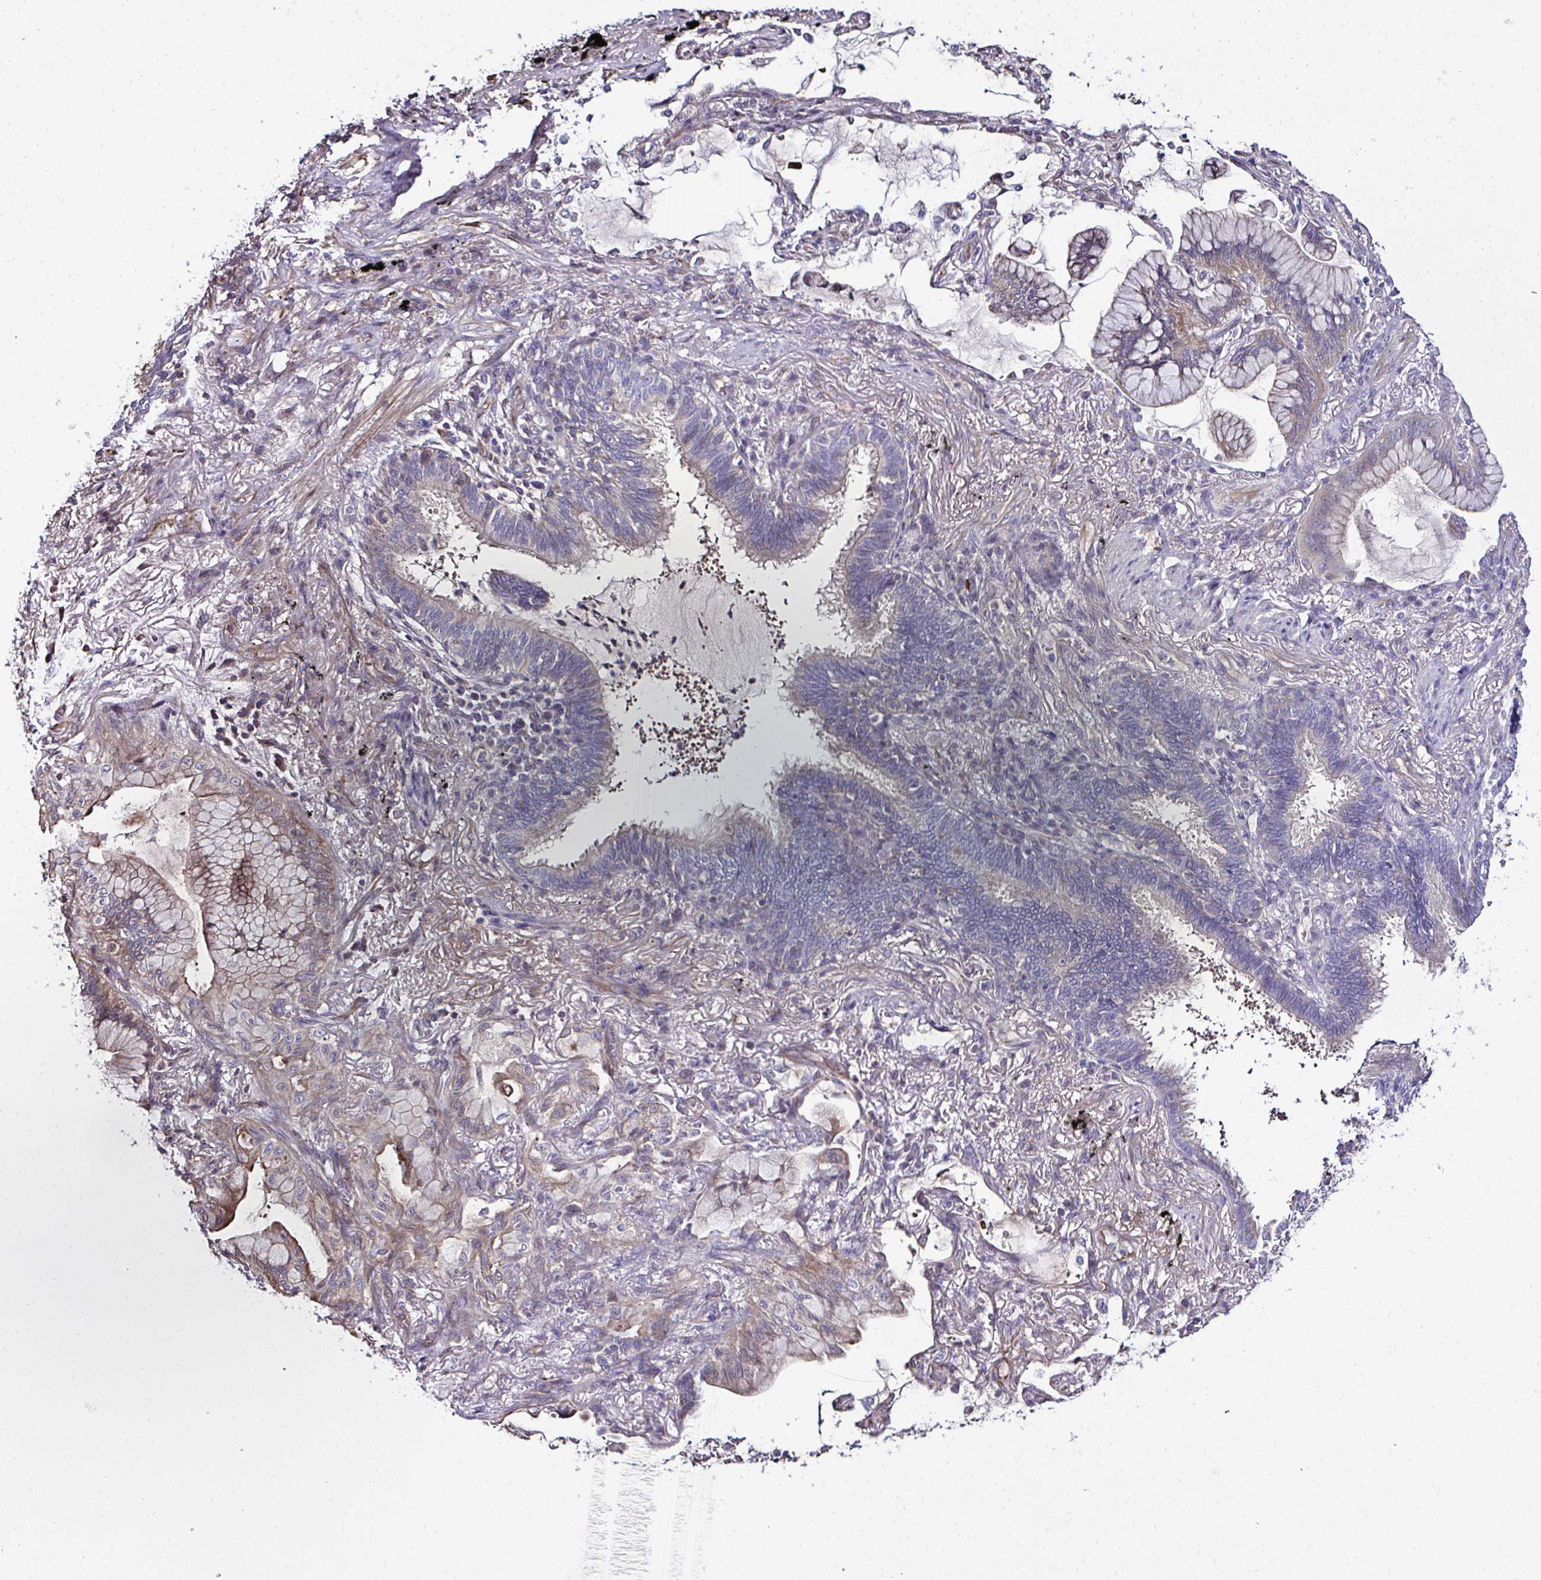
{"staining": {"intensity": "weak", "quantity": "<25%", "location": "cytoplasmic/membranous"}, "tissue": "lung cancer", "cell_type": "Tumor cells", "image_type": "cancer", "snomed": [{"axis": "morphology", "description": "Adenocarcinoma, NOS"}, {"axis": "topography", "description": "Lung"}], "caption": "This is an IHC image of lung cancer. There is no expression in tumor cells.", "gene": "CCDC85C", "patient": {"sex": "male", "age": 77}}